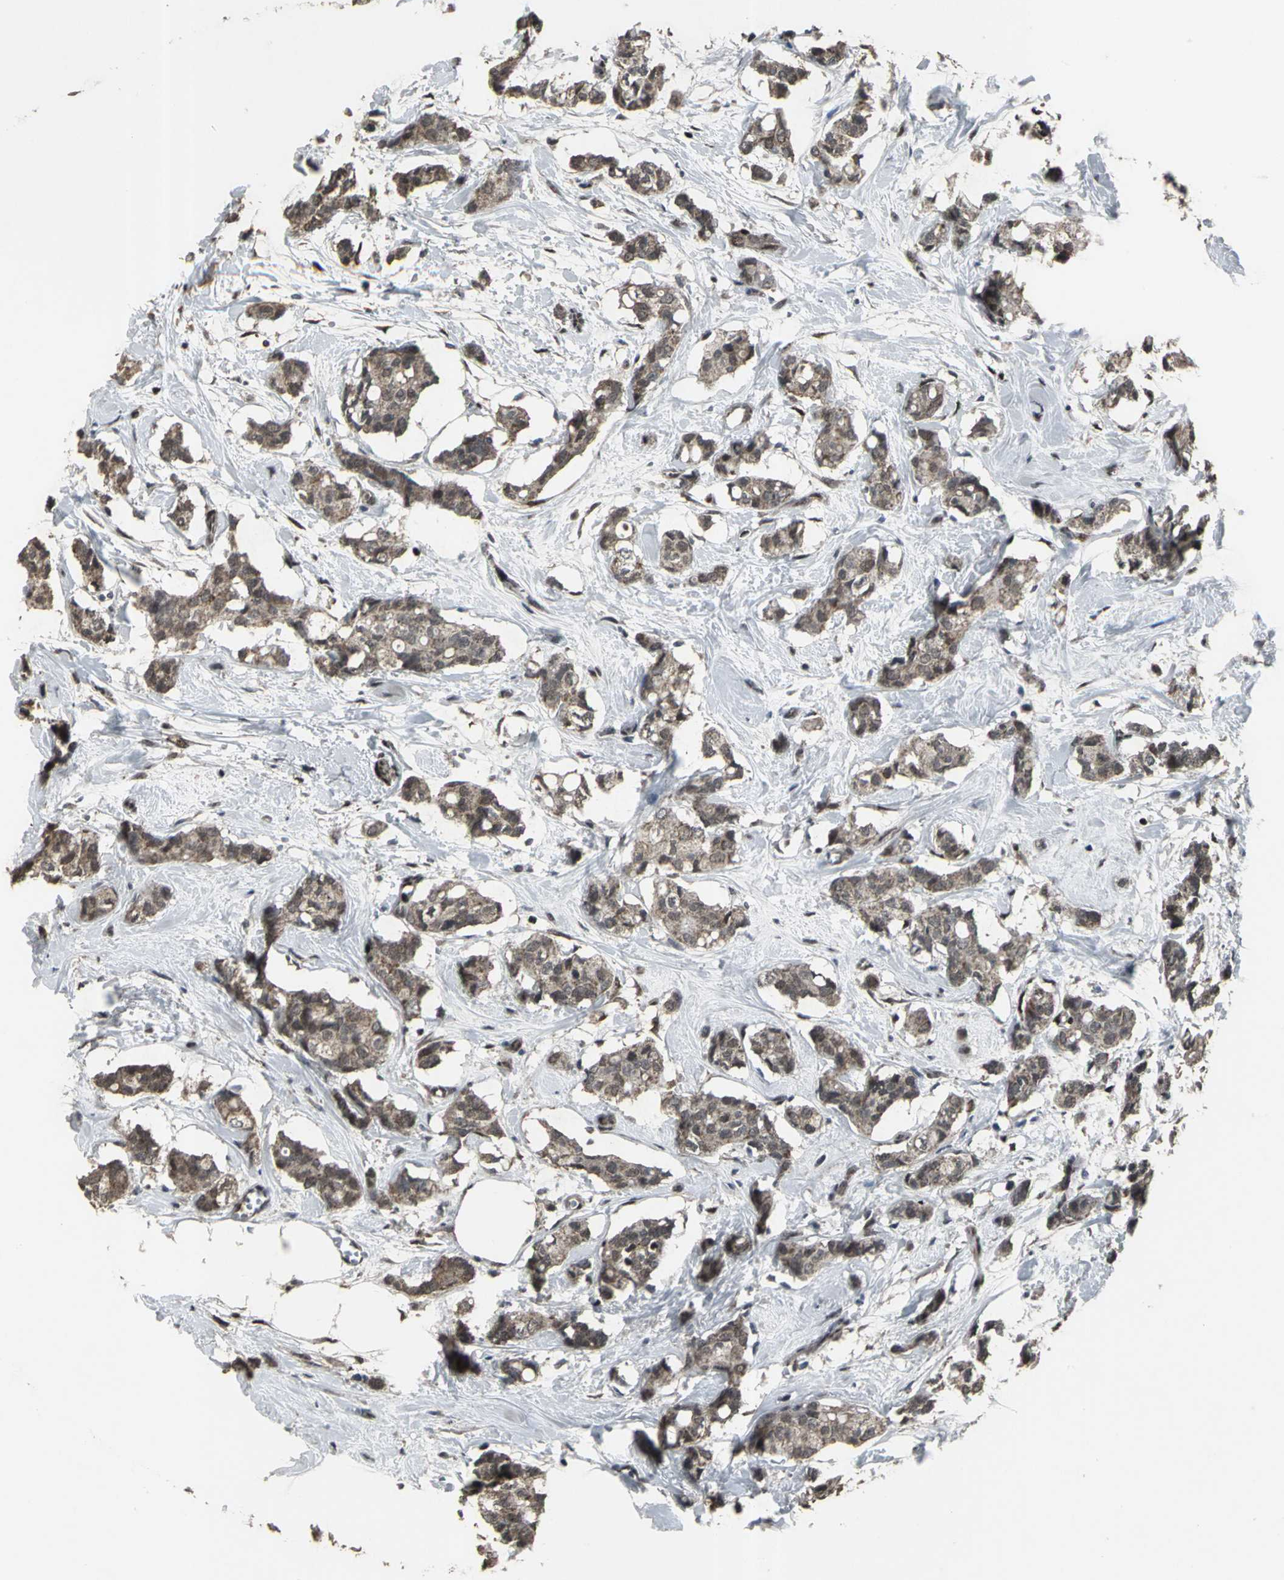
{"staining": {"intensity": "moderate", "quantity": ">75%", "location": "cytoplasmic/membranous"}, "tissue": "breast cancer", "cell_type": "Tumor cells", "image_type": "cancer", "snomed": [{"axis": "morphology", "description": "Duct carcinoma"}, {"axis": "topography", "description": "Breast"}], "caption": "About >75% of tumor cells in breast intraductal carcinoma show moderate cytoplasmic/membranous protein positivity as visualized by brown immunohistochemical staining.", "gene": "SRF", "patient": {"sex": "female", "age": 84}}